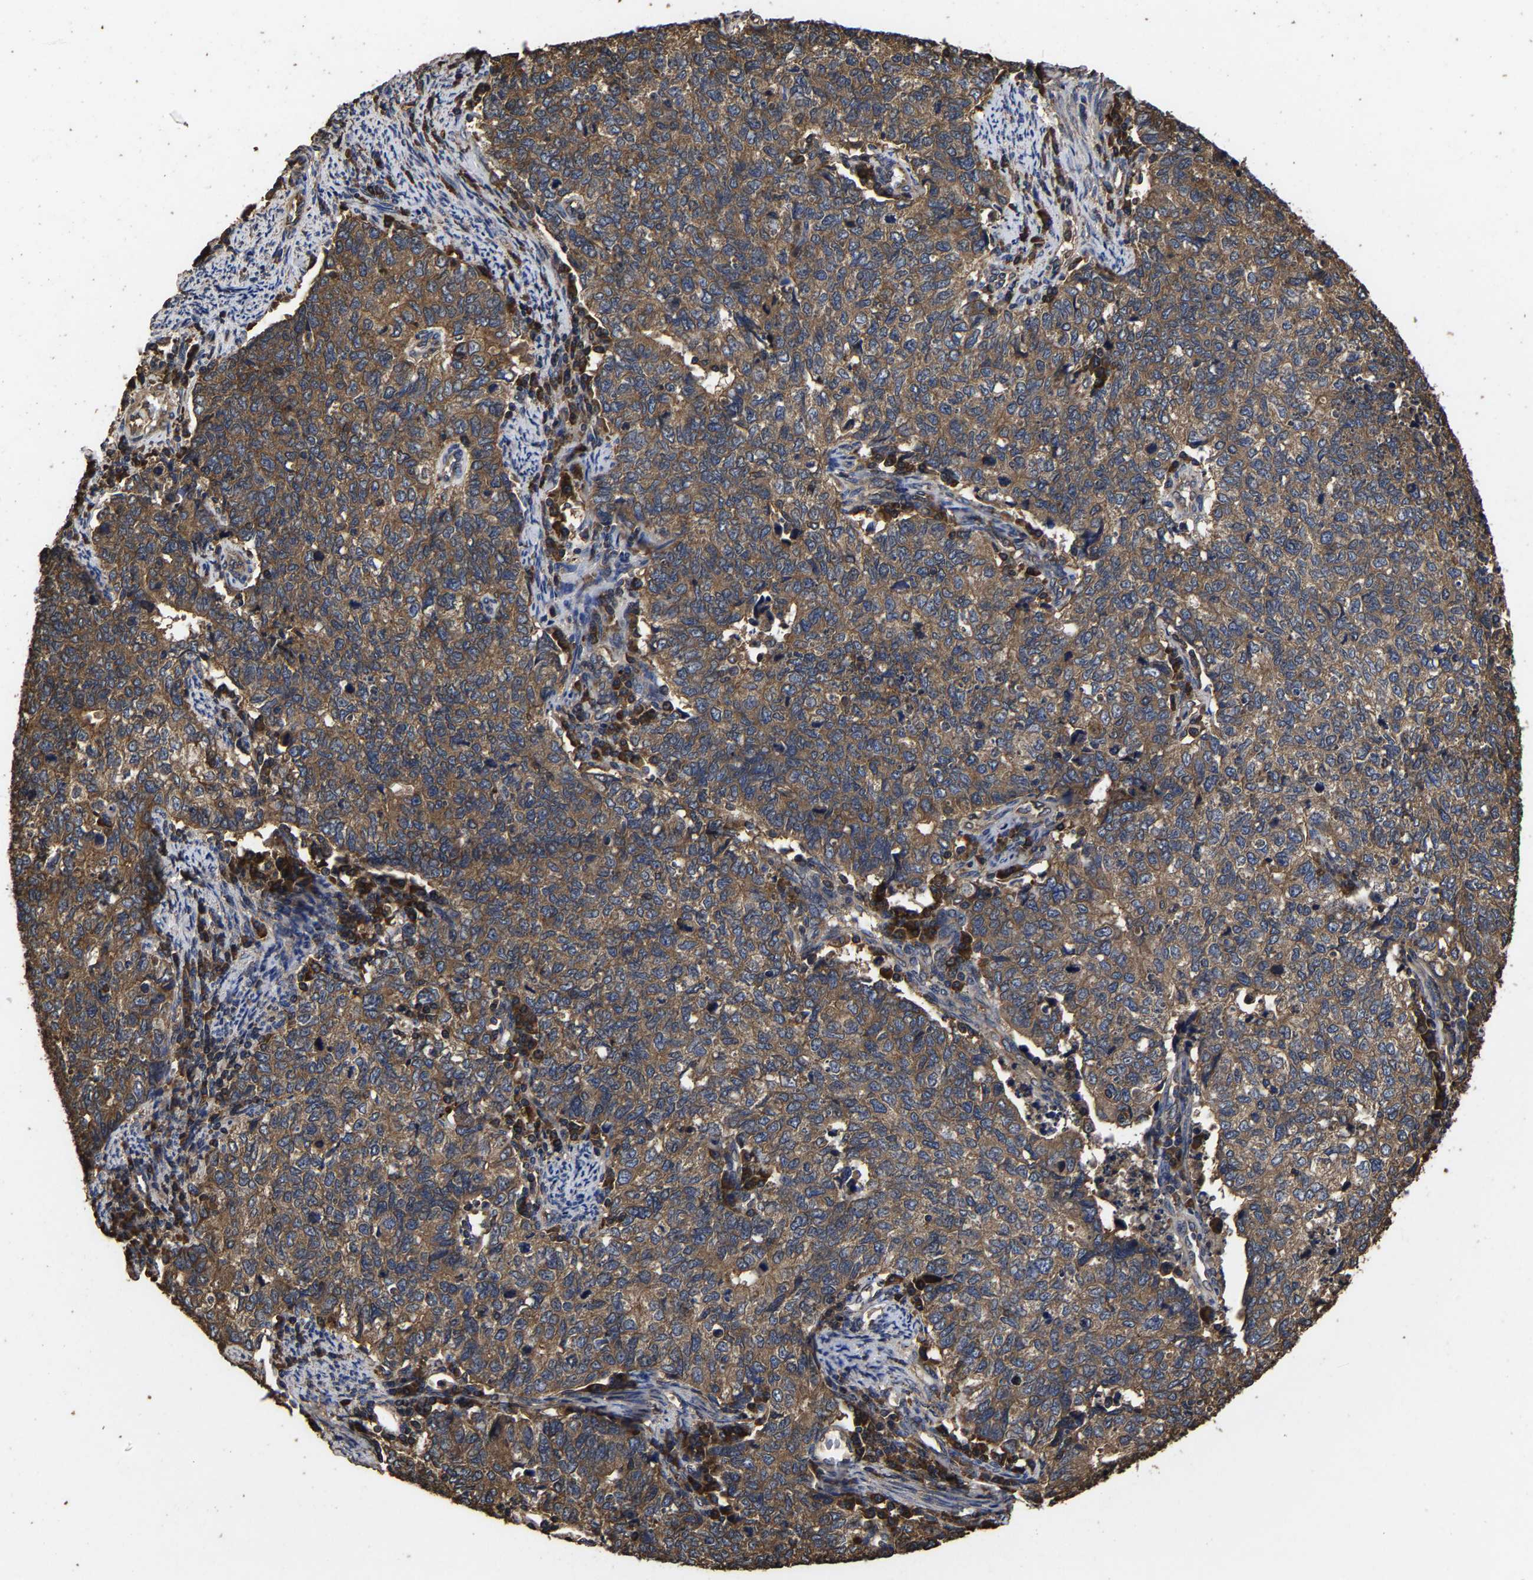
{"staining": {"intensity": "moderate", "quantity": ">75%", "location": "cytoplasmic/membranous"}, "tissue": "cervical cancer", "cell_type": "Tumor cells", "image_type": "cancer", "snomed": [{"axis": "morphology", "description": "Squamous cell carcinoma, NOS"}, {"axis": "topography", "description": "Cervix"}], "caption": "A medium amount of moderate cytoplasmic/membranous staining is present in about >75% of tumor cells in squamous cell carcinoma (cervical) tissue.", "gene": "ITCH", "patient": {"sex": "female", "age": 63}}